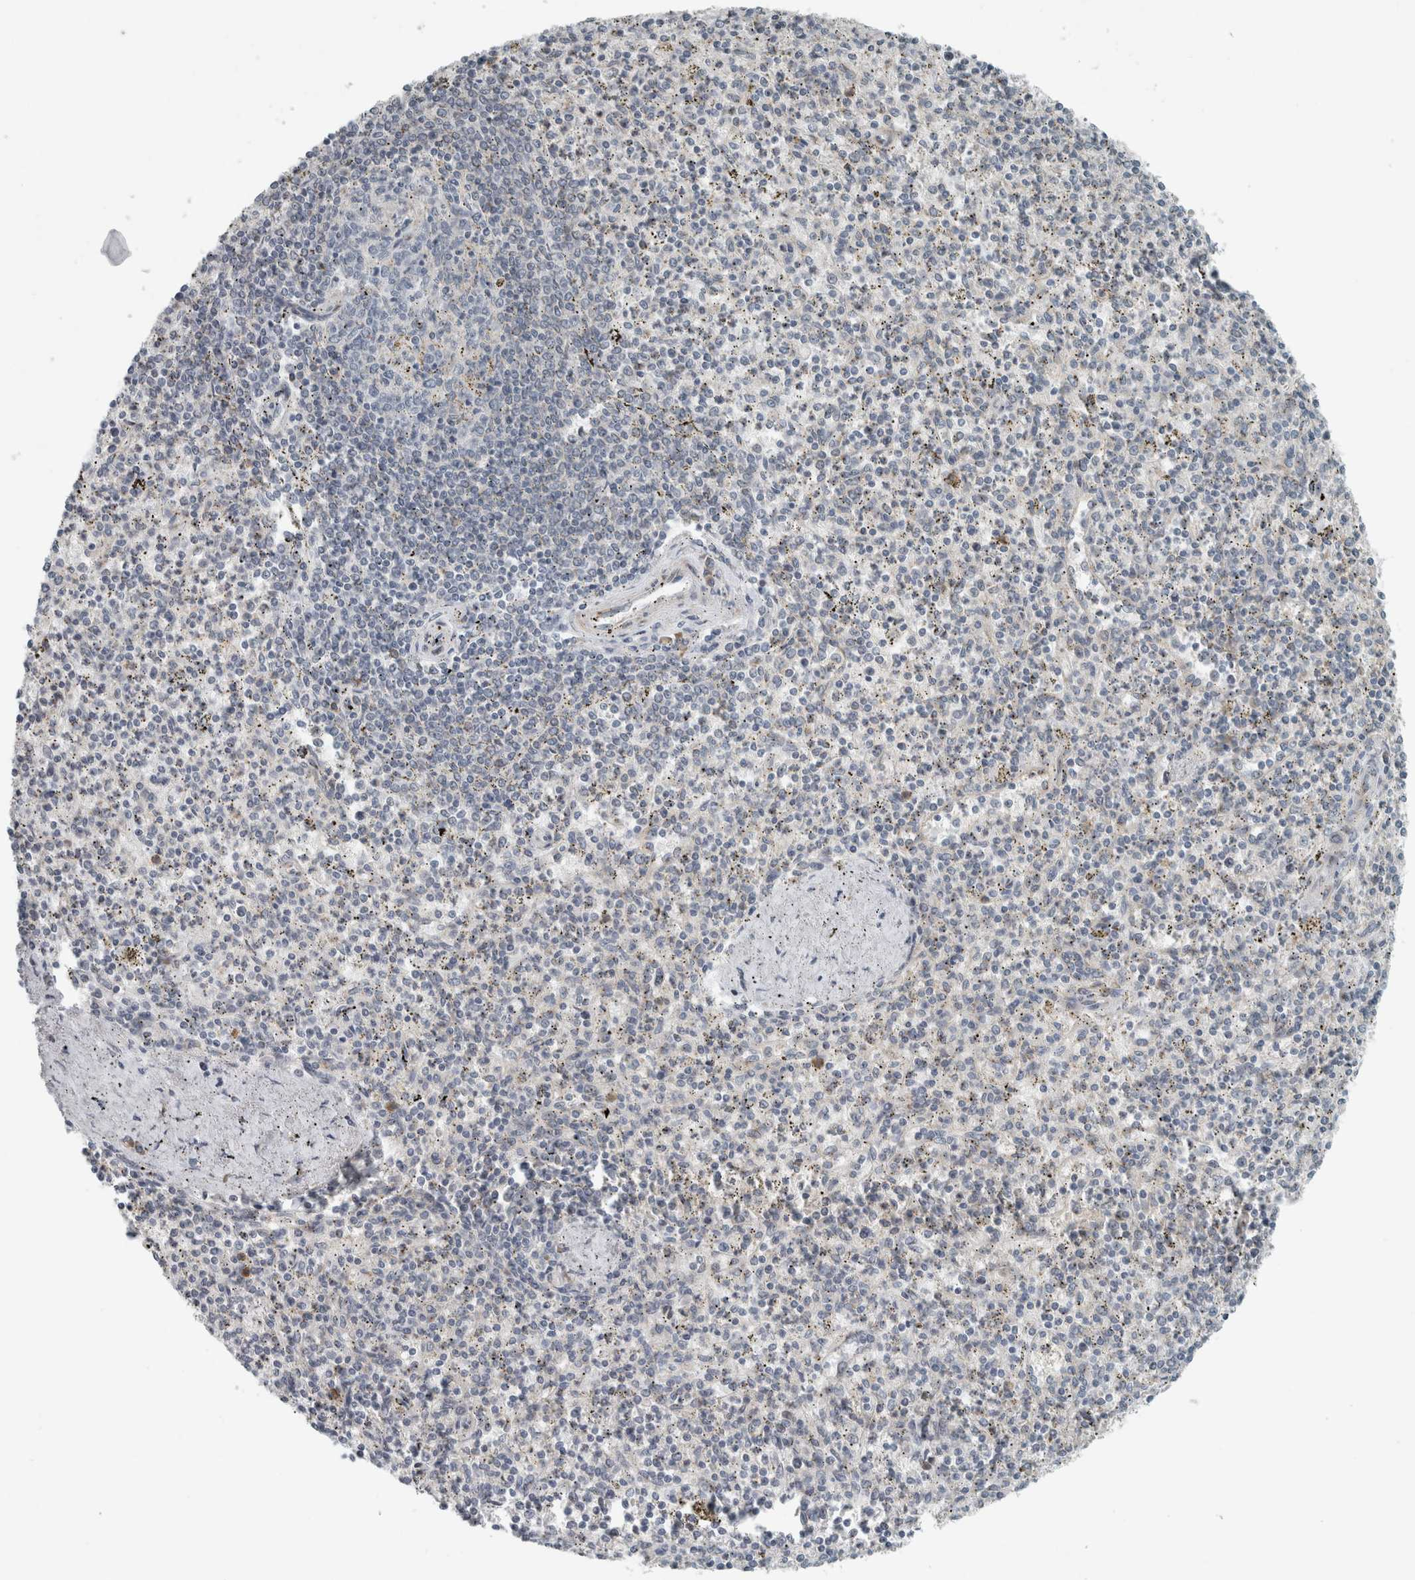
{"staining": {"intensity": "negative", "quantity": "none", "location": "none"}, "tissue": "spleen", "cell_type": "Cells in red pulp", "image_type": "normal", "snomed": [{"axis": "morphology", "description": "Normal tissue, NOS"}, {"axis": "topography", "description": "Spleen"}], "caption": "A high-resolution photomicrograph shows immunohistochemistry staining of benign spleen, which displays no significant expression in cells in red pulp. (DAB (3,3'-diaminobenzidine) immunohistochemistry, high magnification).", "gene": "KIF1C", "patient": {"sex": "male", "age": 72}}